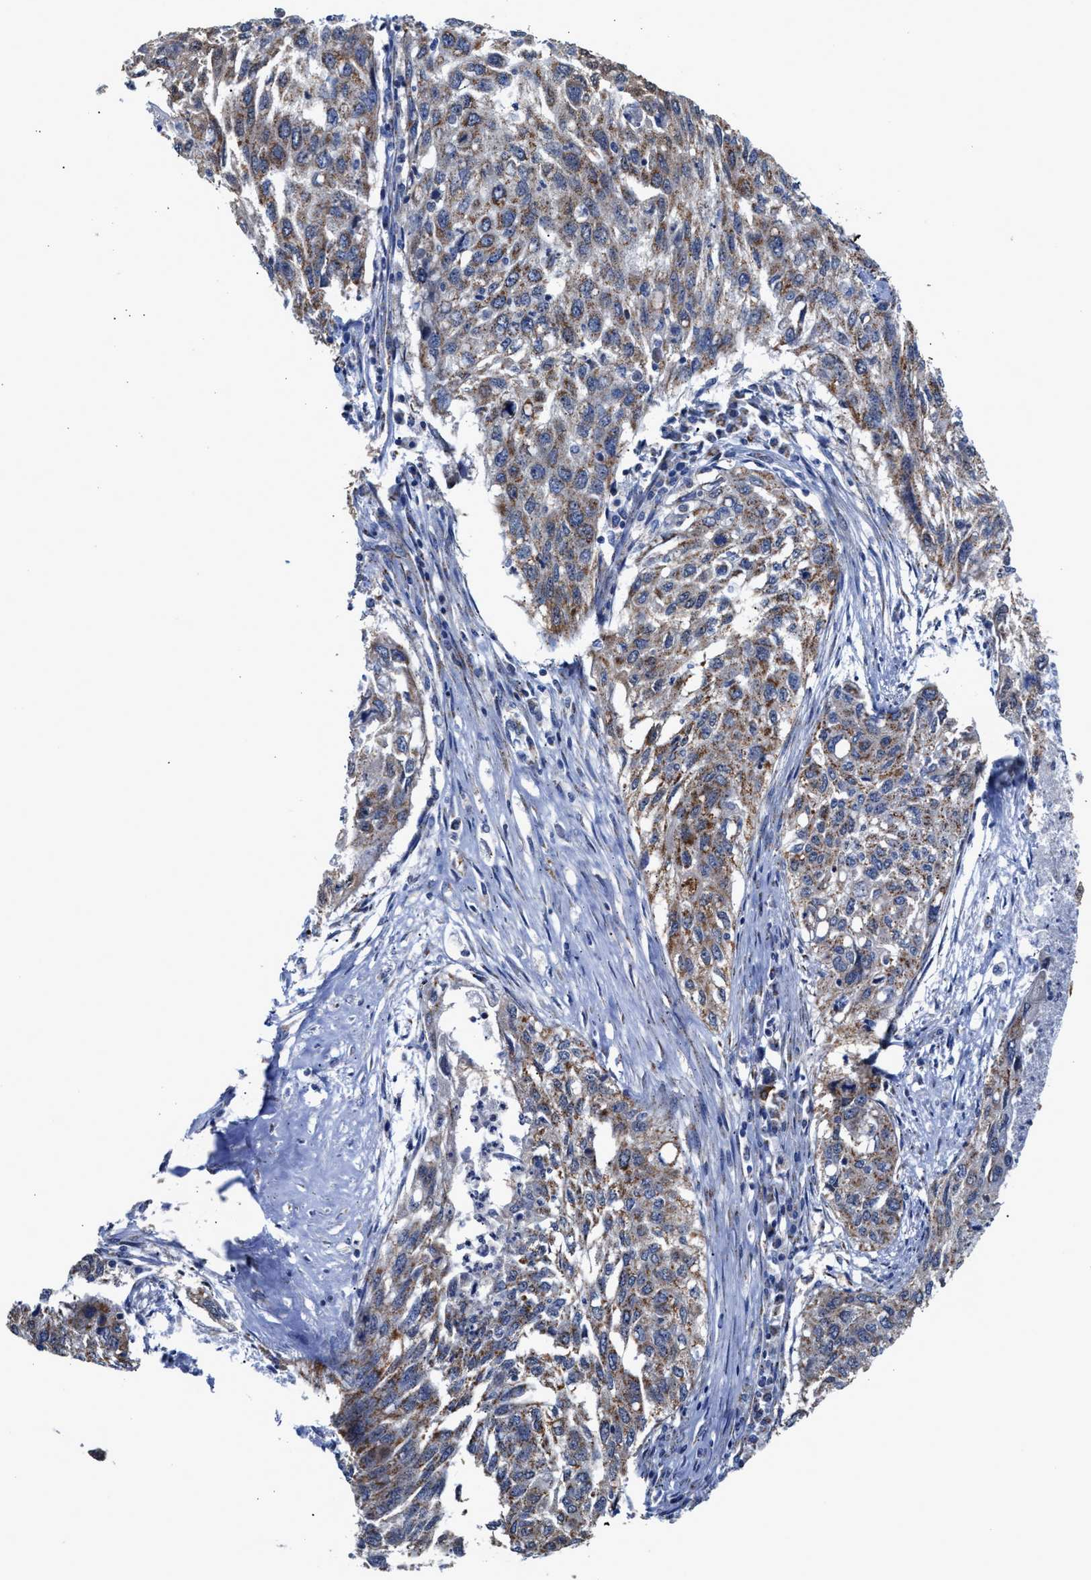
{"staining": {"intensity": "moderate", "quantity": ">75%", "location": "cytoplasmic/membranous"}, "tissue": "lung cancer", "cell_type": "Tumor cells", "image_type": "cancer", "snomed": [{"axis": "morphology", "description": "Squamous cell carcinoma, NOS"}, {"axis": "topography", "description": "Lung"}], "caption": "Protein expression analysis of lung squamous cell carcinoma demonstrates moderate cytoplasmic/membranous staining in about >75% of tumor cells.", "gene": "MECR", "patient": {"sex": "female", "age": 63}}